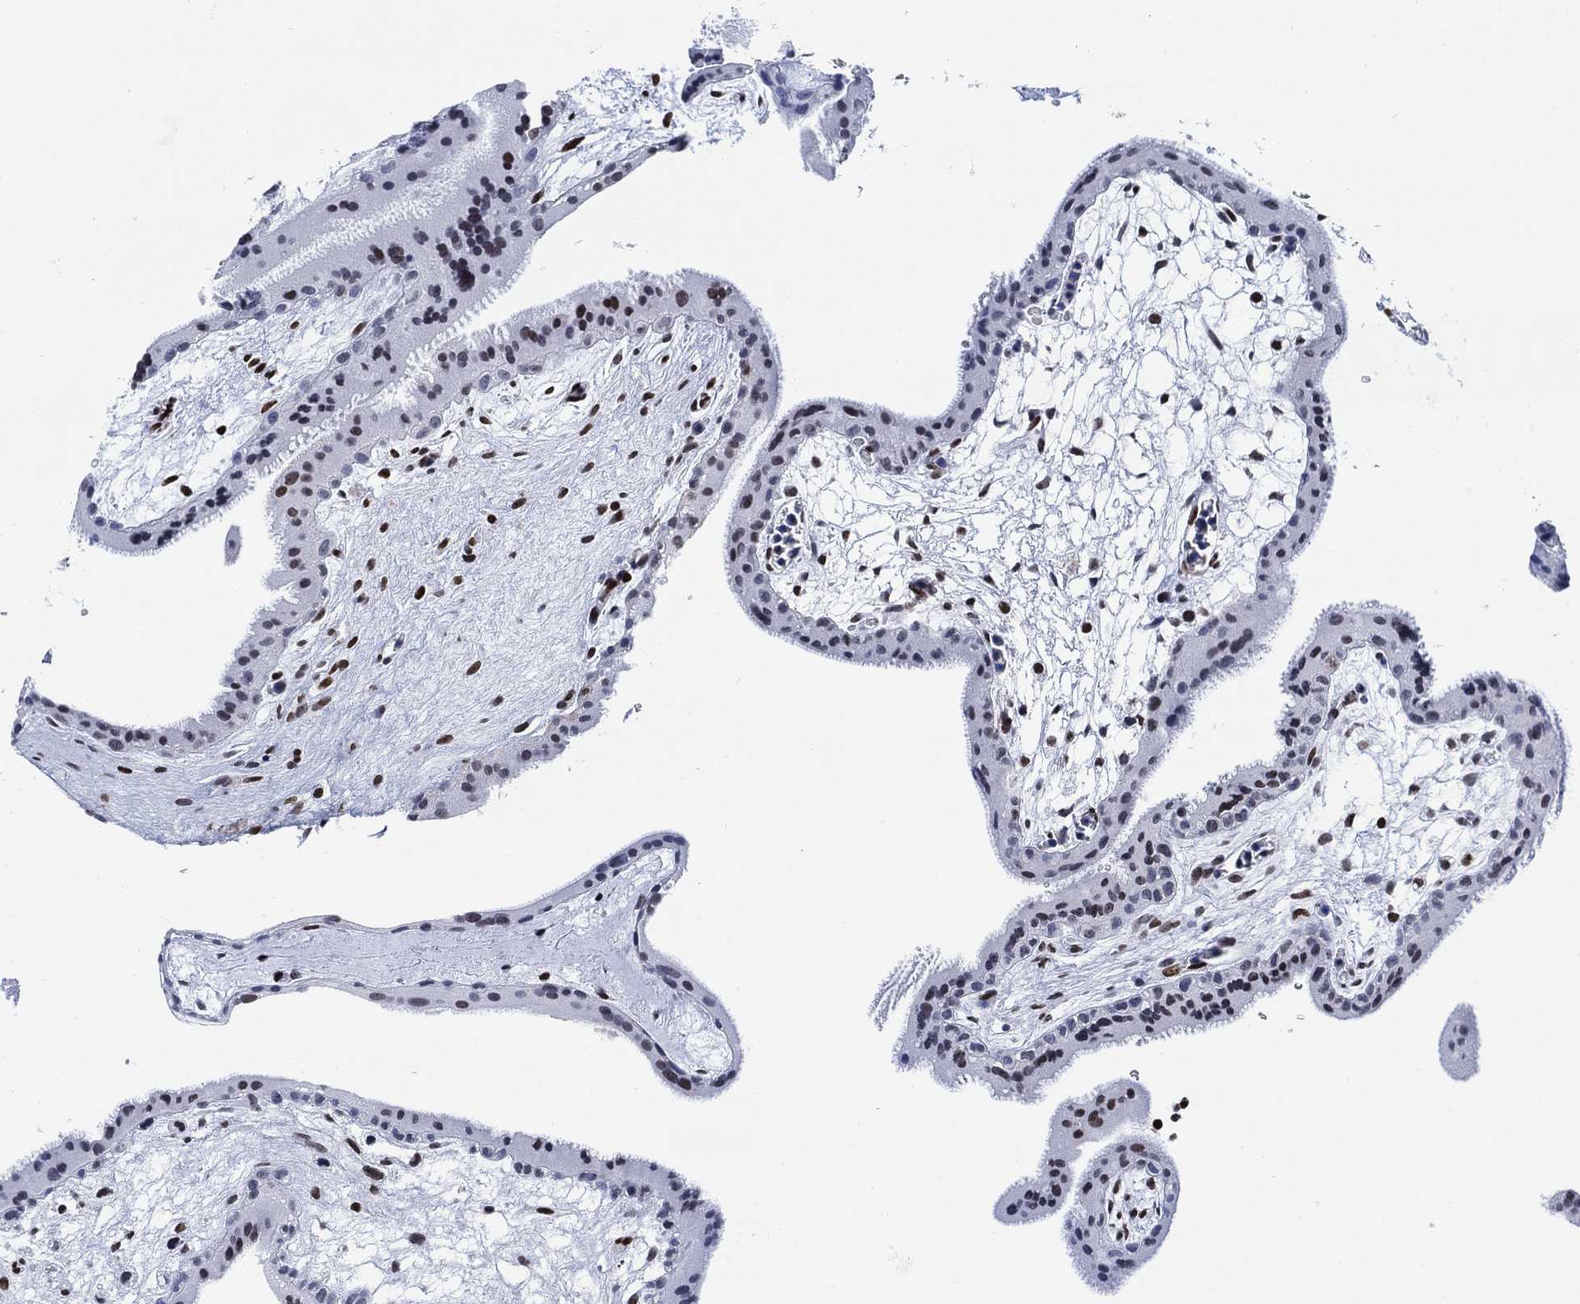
{"staining": {"intensity": "moderate", "quantity": "<25%", "location": "nuclear"}, "tissue": "placenta", "cell_type": "Decidual cells", "image_type": "normal", "snomed": [{"axis": "morphology", "description": "Normal tissue, NOS"}, {"axis": "topography", "description": "Placenta"}], "caption": "Moderate nuclear staining is identified in approximately <25% of decidual cells in benign placenta. (DAB = brown stain, brightfield microscopy at high magnification).", "gene": "H1", "patient": {"sex": "female", "age": 19}}